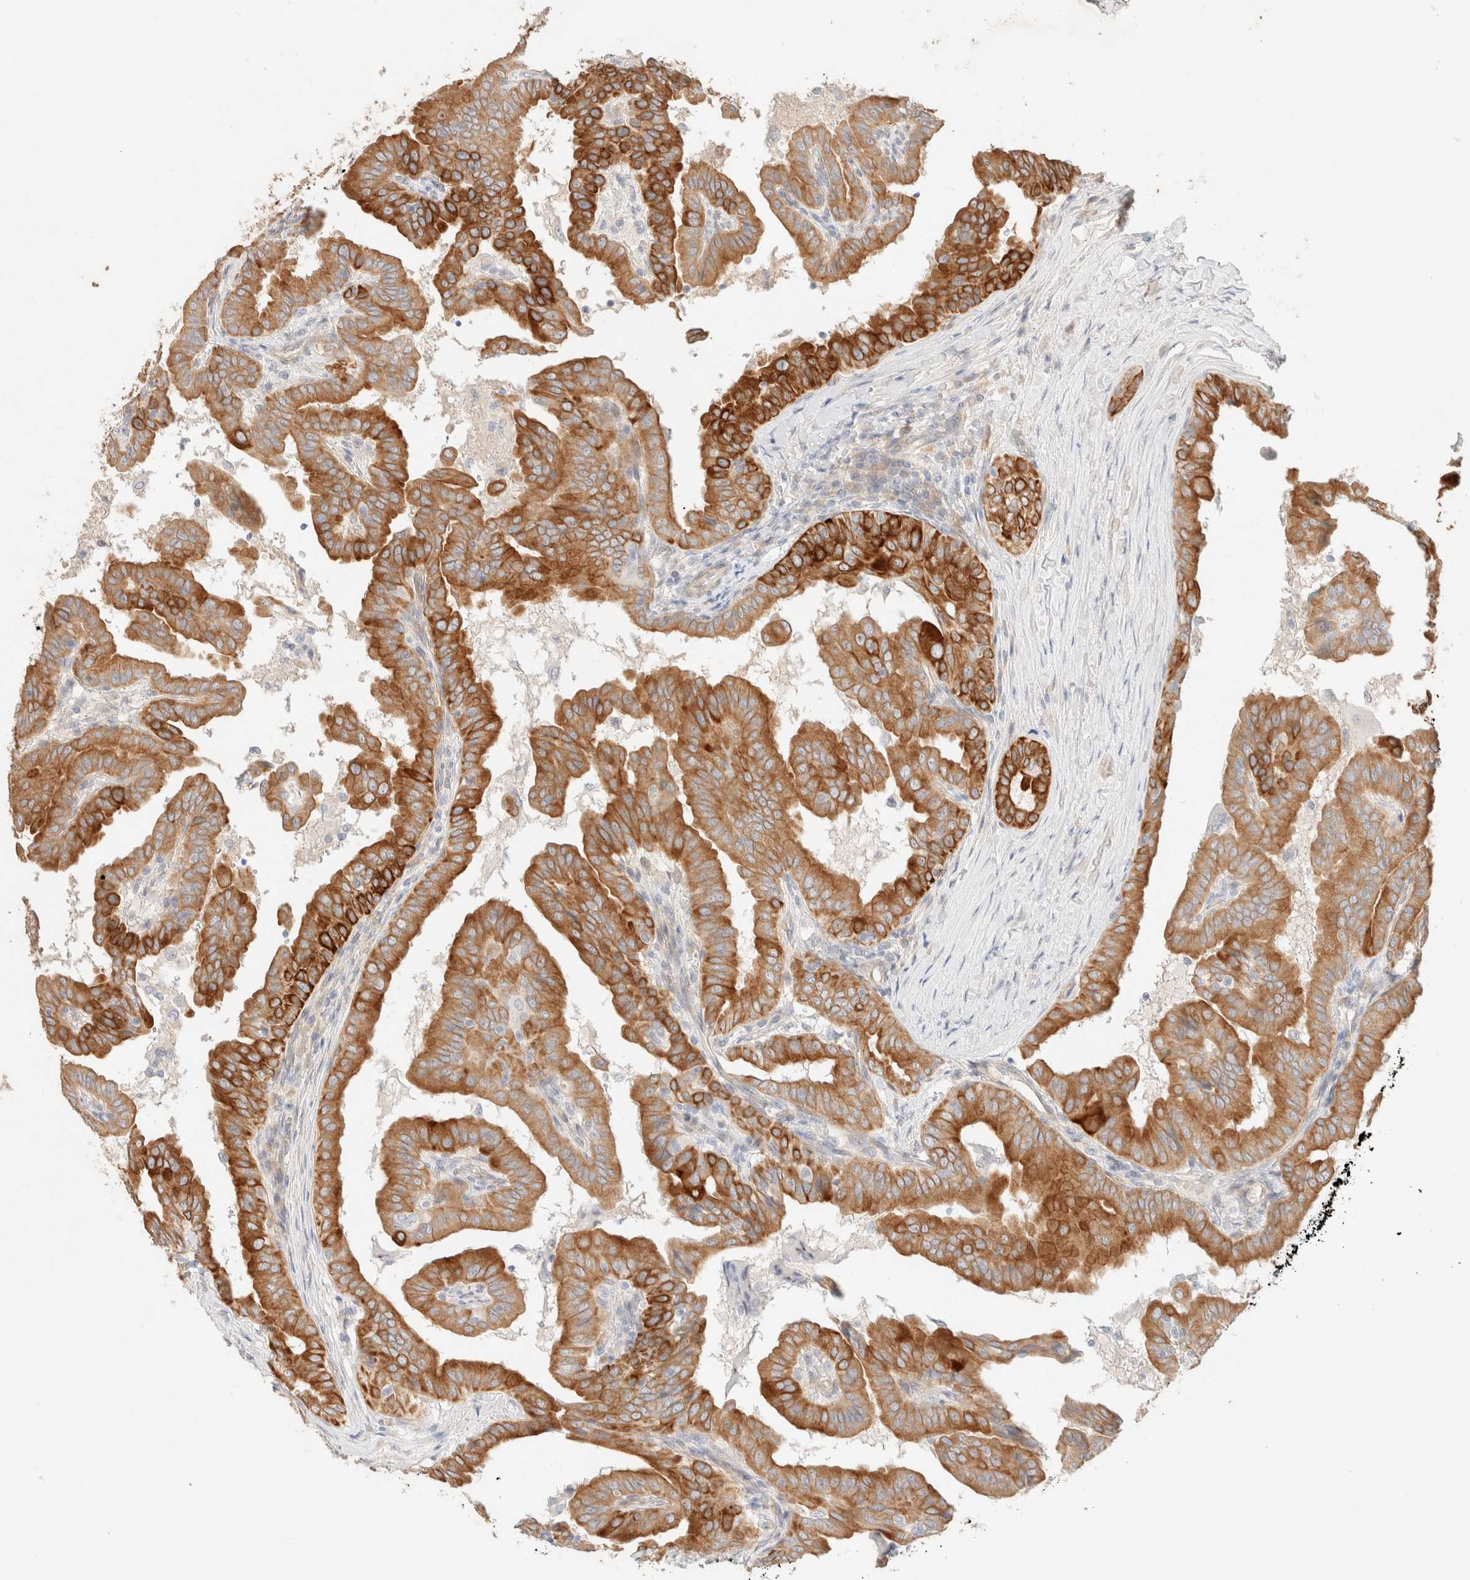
{"staining": {"intensity": "strong", "quantity": ">75%", "location": "cytoplasmic/membranous"}, "tissue": "thyroid cancer", "cell_type": "Tumor cells", "image_type": "cancer", "snomed": [{"axis": "morphology", "description": "Papillary adenocarcinoma, NOS"}, {"axis": "topography", "description": "Thyroid gland"}], "caption": "Protein expression analysis of thyroid cancer (papillary adenocarcinoma) reveals strong cytoplasmic/membranous expression in about >75% of tumor cells.", "gene": "CSNK1E", "patient": {"sex": "male", "age": 33}}